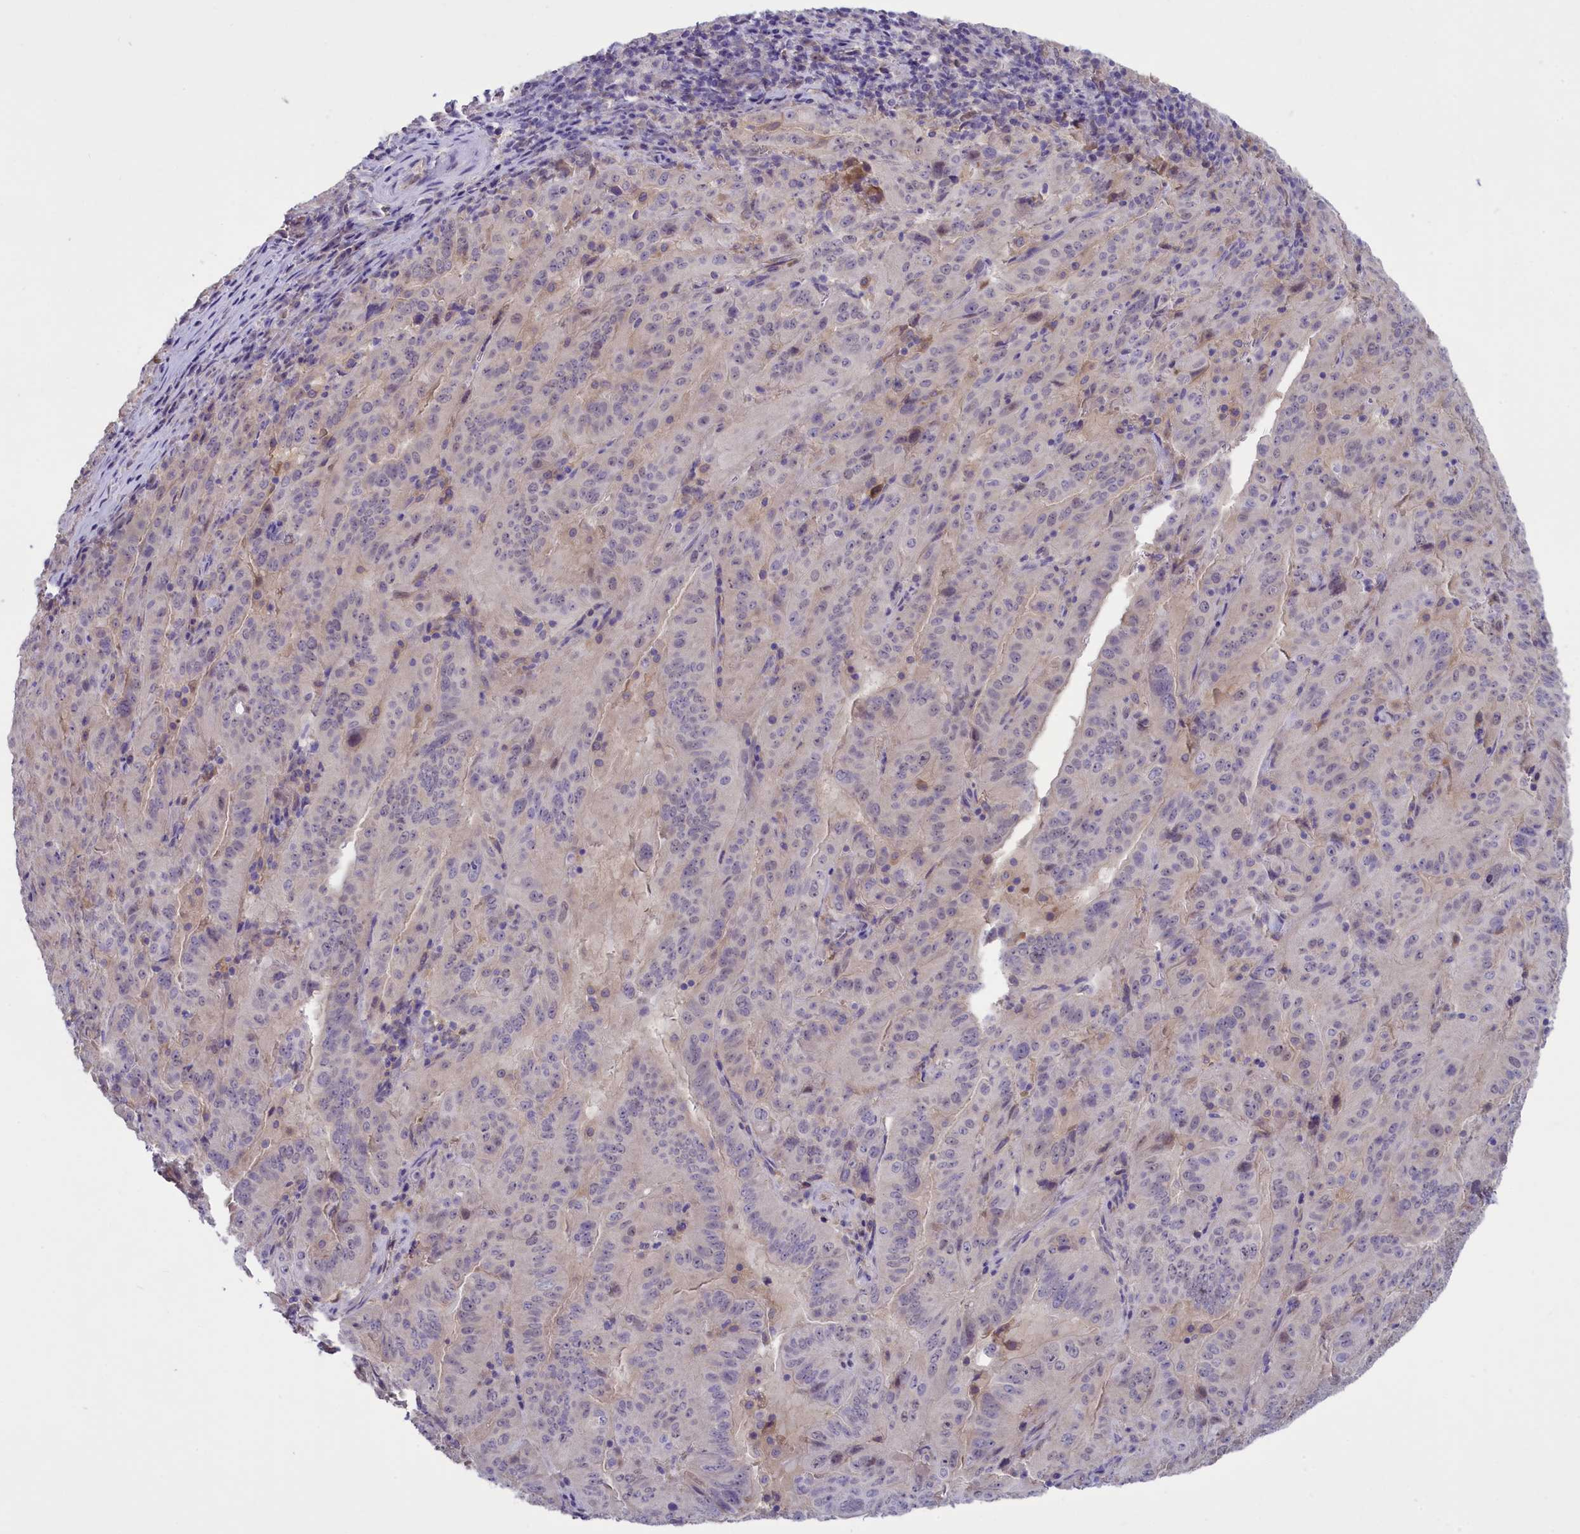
{"staining": {"intensity": "weak", "quantity": "<25%", "location": "cytoplasmic/membranous"}, "tissue": "pancreatic cancer", "cell_type": "Tumor cells", "image_type": "cancer", "snomed": [{"axis": "morphology", "description": "Adenocarcinoma, NOS"}, {"axis": "topography", "description": "Pancreas"}], "caption": "A histopathology image of pancreatic cancer stained for a protein displays no brown staining in tumor cells.", "gene": "ENPP6", "patient": {"sex": "male", "age": 63}}